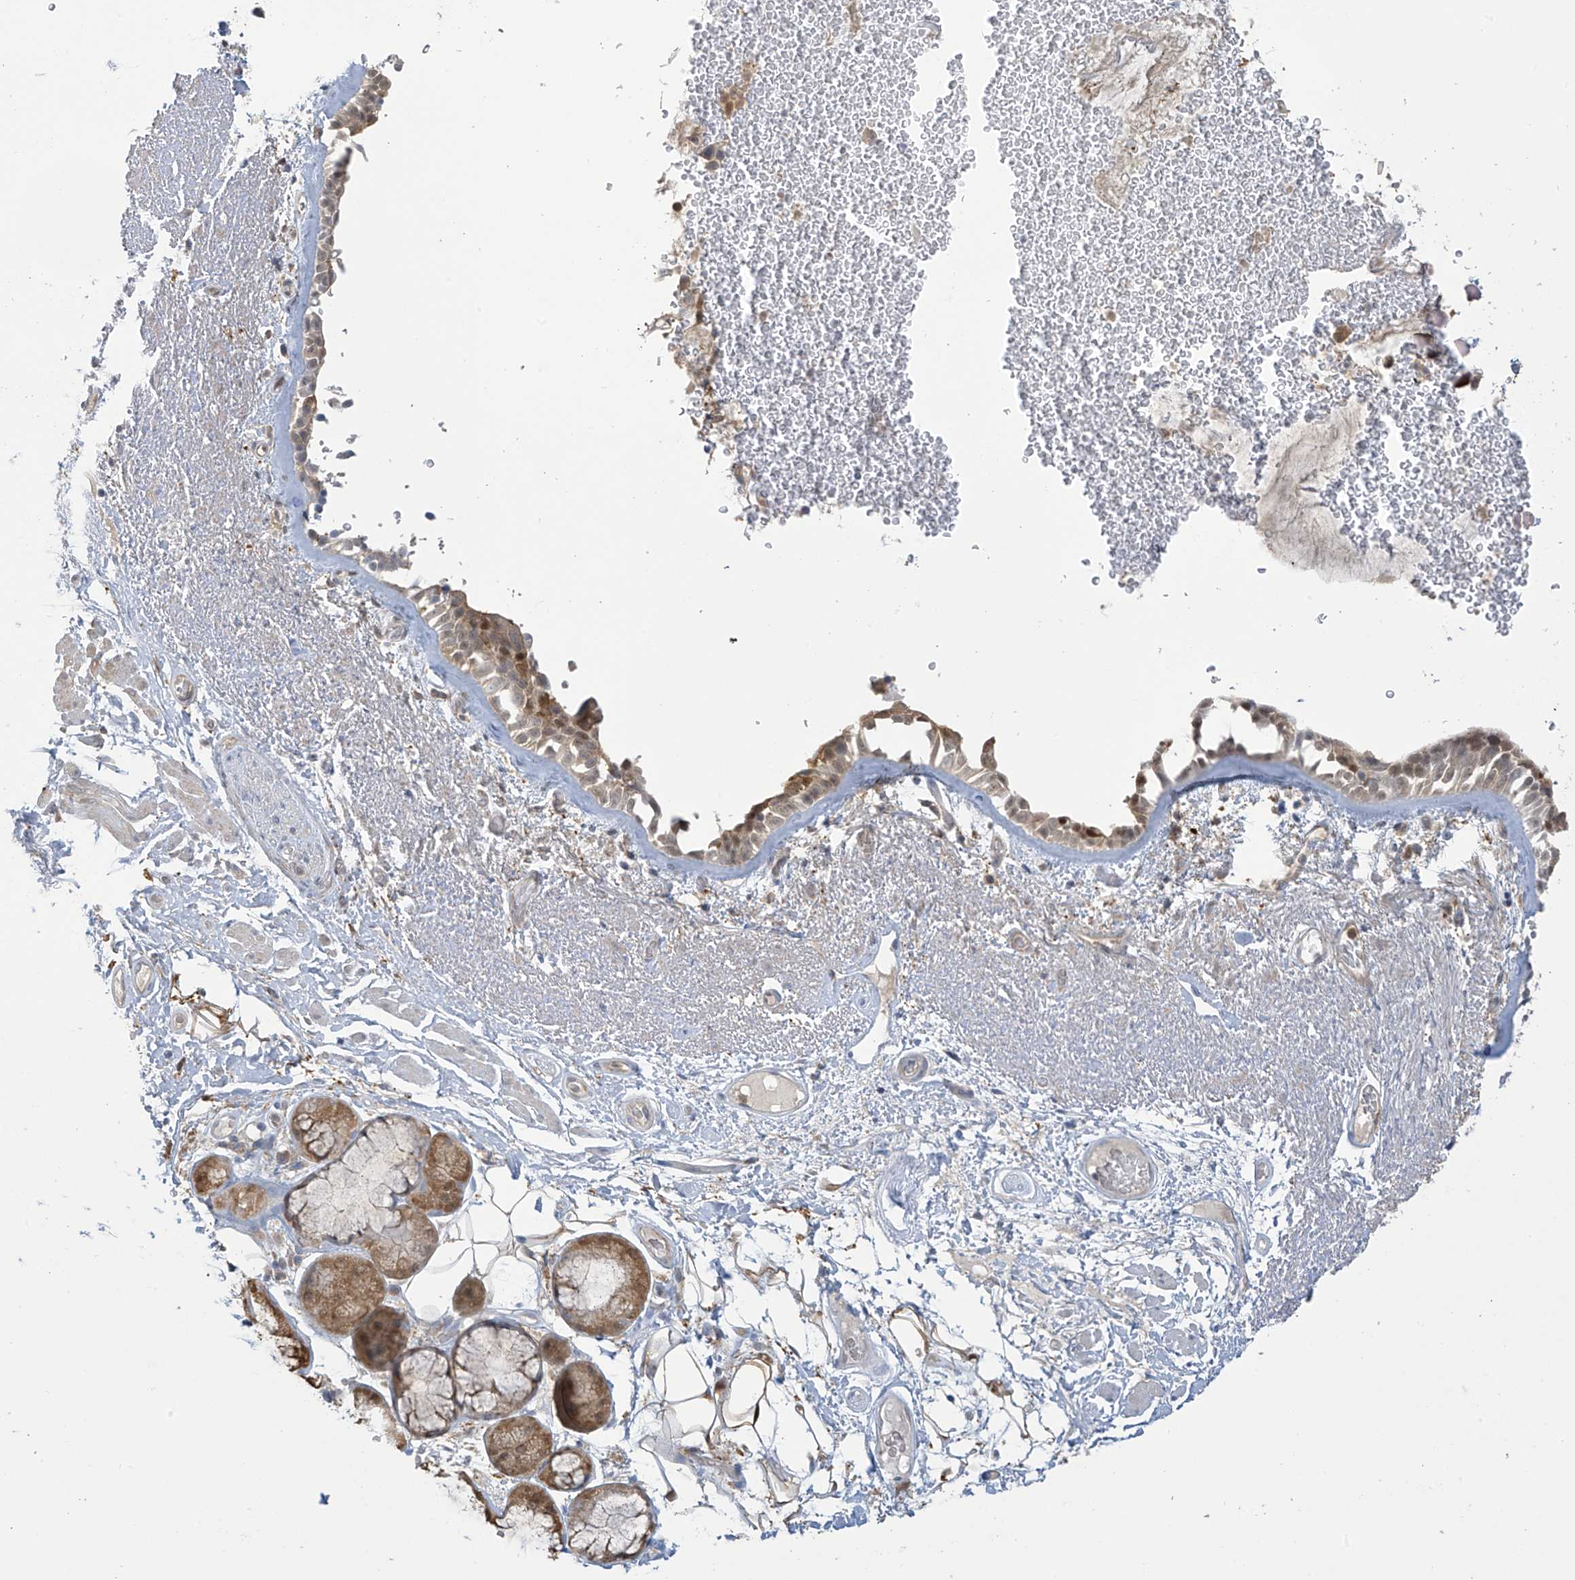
{"staining": {"intensity": "moderate", "quantity": ">75%", "location": "cytoplasmic/membranous,nuclear"}, "tissue": "bronchus", "cell_type": "Respiratory epithelial cells", "image_type": "normal", "snomed": [{"axis": "morphology", "description": "Normal tissue, NOS"}, {"axis": "morphology", "description": "Squamous cell carcinoma, NOS"}, {"axis": "topography", "description": "Lymph node"}, {"axis": "topography", "description": "Bronchus"}, {"axis": "topography", "description": "Lung"}], "caption": "Respiratory epithelial cells display medium levels of moderate cytoplasmic/membranous,nuclear expression in approximately >75% of cells in benign bronchus.", "gene": "IDH1", "patient": {"sex": "male", "age": 66}}